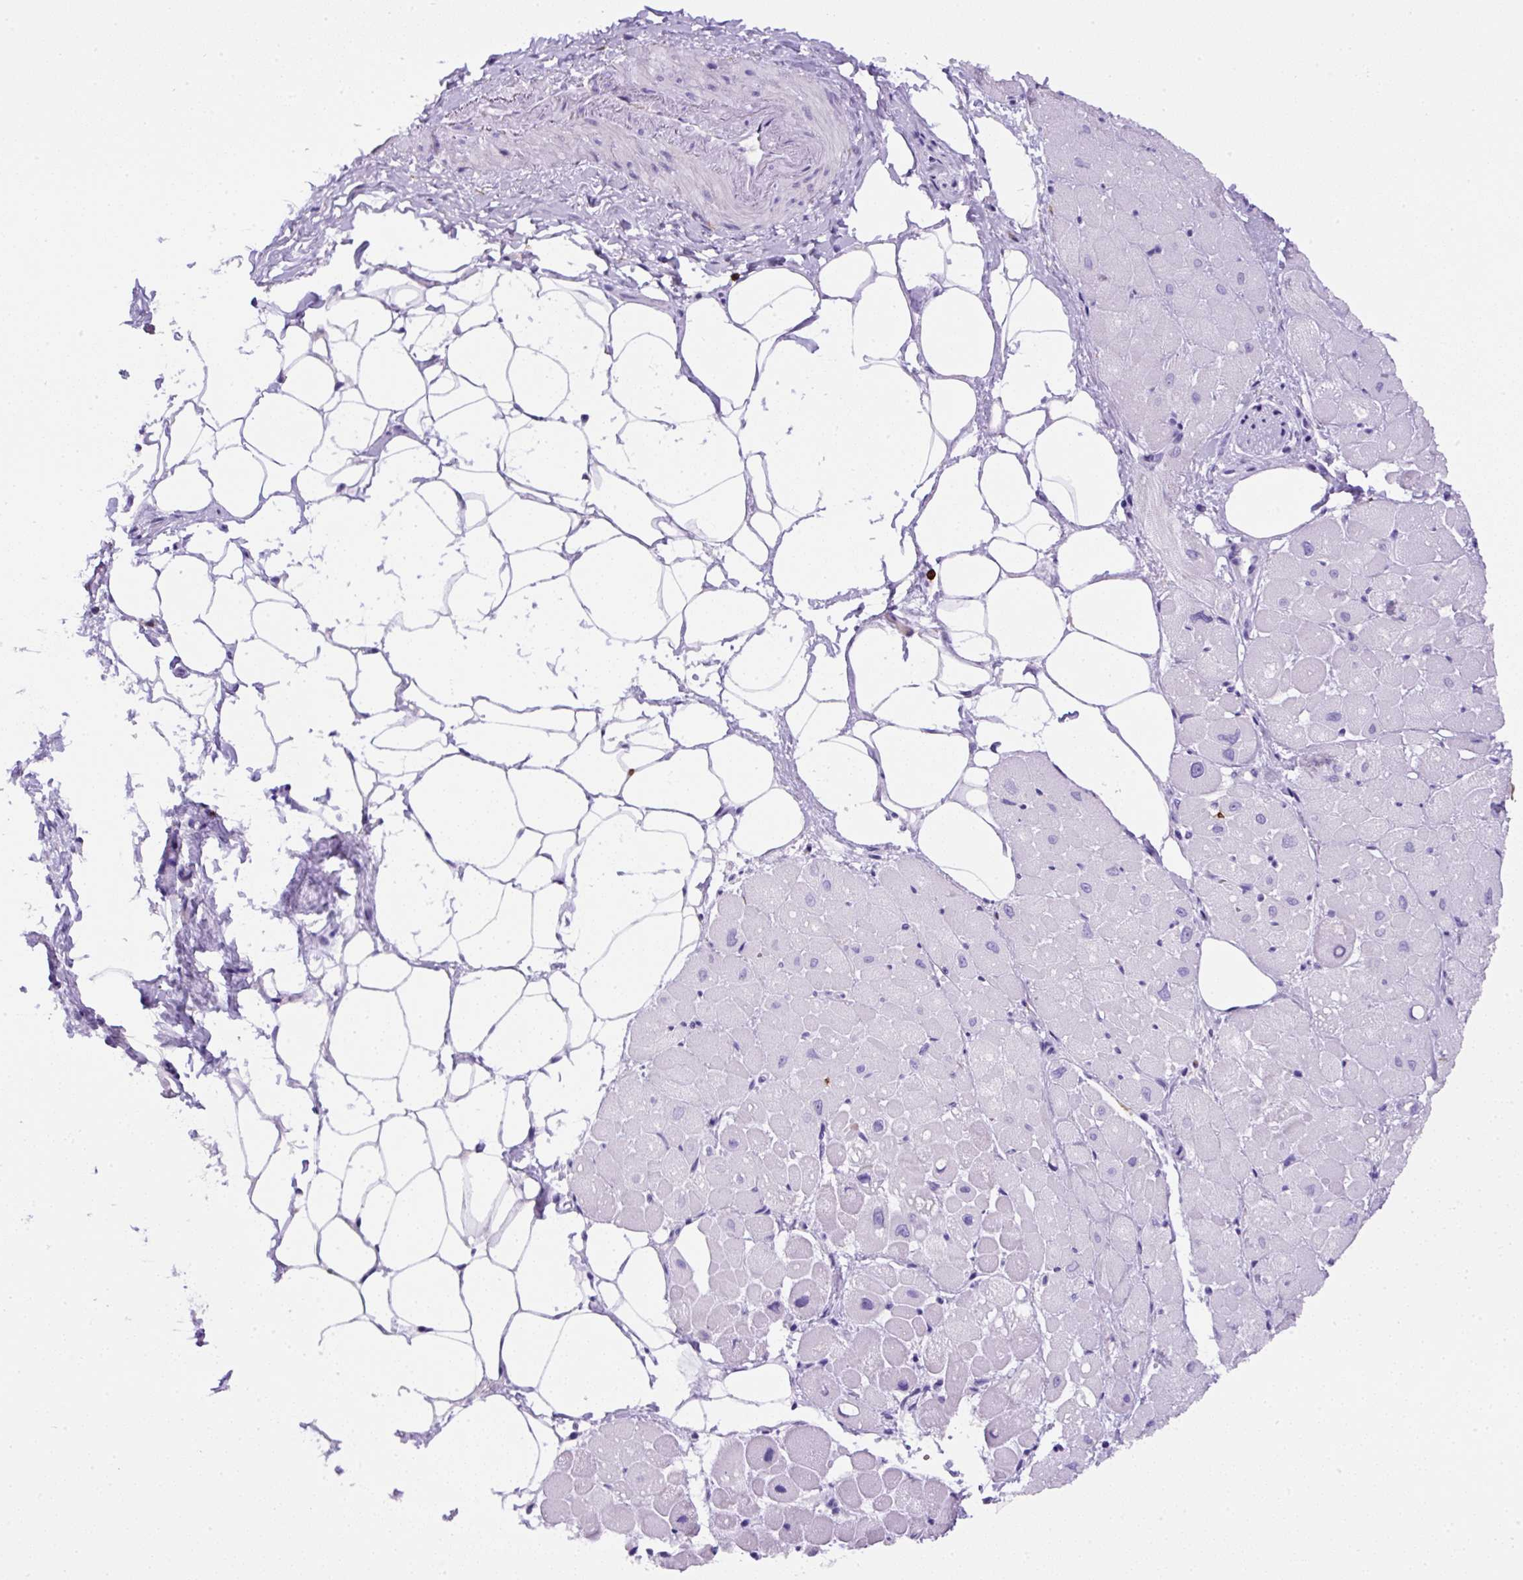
{"staining": {"intensity": "negative", "quantity": "none", "location": "none"}, "tissue": "heart muscle", "cell_type": "Cardiomyocytes", "image_type": "normal", "snomed": [{"axis": "morphology", "description": "Normal tissue, NOS"}, {"axis": "topography", "description": "Heart"}], "caption": "Cardiomyocytes are negative for brown protein staining in unremarkable heart muscle. (Immunohistochemistry, brightfield microscopy, high magnification).", "gene": "FAM228B", "patient": {"sex": "male", "age": 62}}